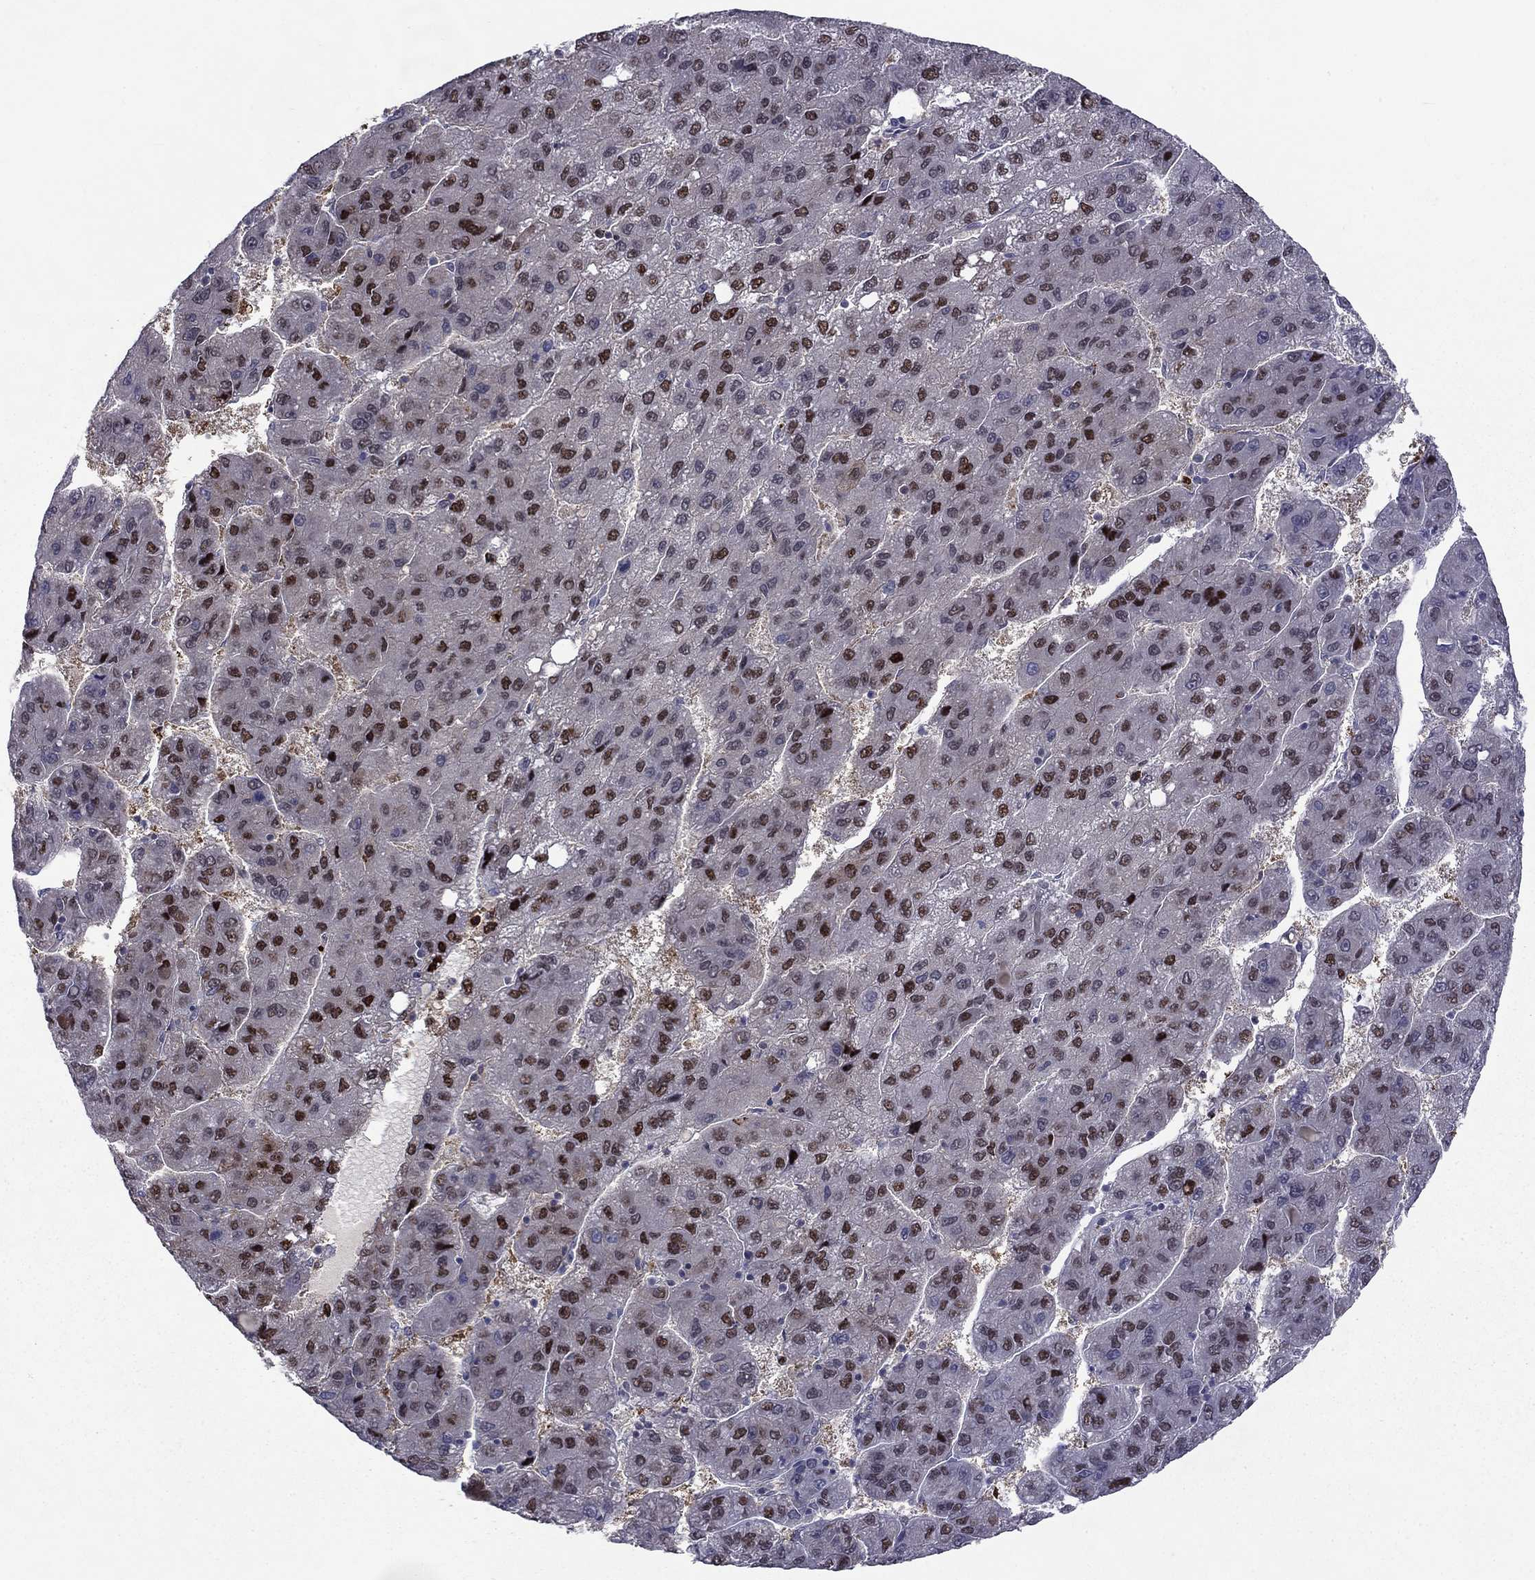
{"staining": {"intensity": "strong", "quantity": "25%-75%", "location": "nuclear"}, "tissue": "liver cancer", "cell_type": "Tumor cells", "image_type": "cancer", "snomed": [{"axis": "morphology", "description": "Carcinoma, Hepatocellular, NOS"}, {"axis": "topography", "description": "Liver"}], "caption": "Immunohistochemical staining of human liver cancer (hepatocellular carcinoma) shows high levels of strong nuclear positivity in approximately 25%-75% of tumor cells.", "gene": "PCGF3", "patient": {"sex": "female", "age": 82}}